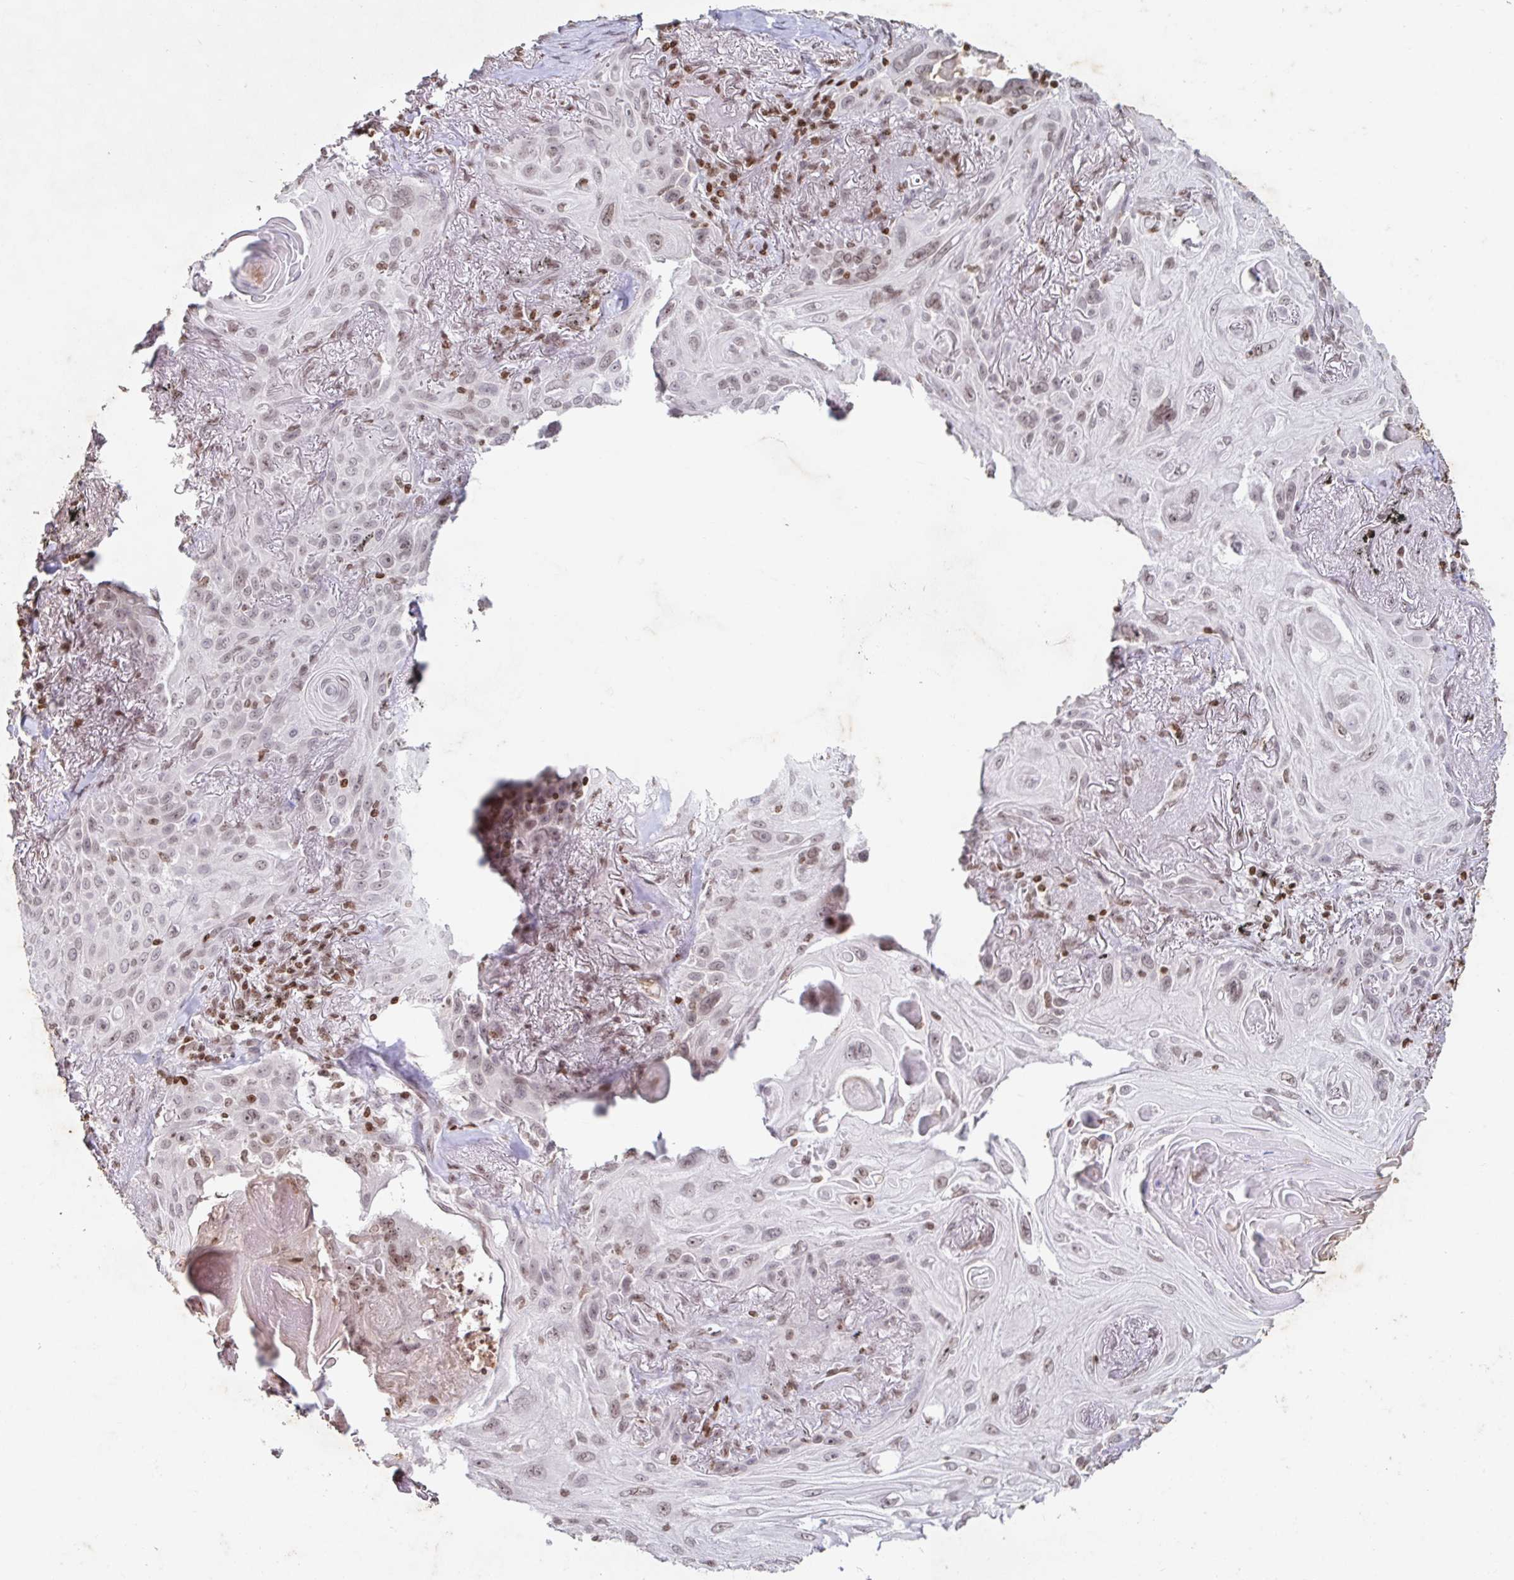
{"staining": {"intensity": "weak", "quantity": ">75%", "location": "nuclear"}, "tissue": "lung cancer", "cell_type": "Tumor cells", "image_type": "cancer", "snomed": [{"axis": "morphology", "description": "Squamous cell carcinoma, NOS"}, {"axis": "topography", "description": "Lung"}], "caption": "Squamous cell carcinoma (lung) stained for a protein (brown) shows weak nuclear positive positivity in approximately >75% of tumor cells.", "gene": "C19orf53", "patient": {"sex": "male", "age": 79}}